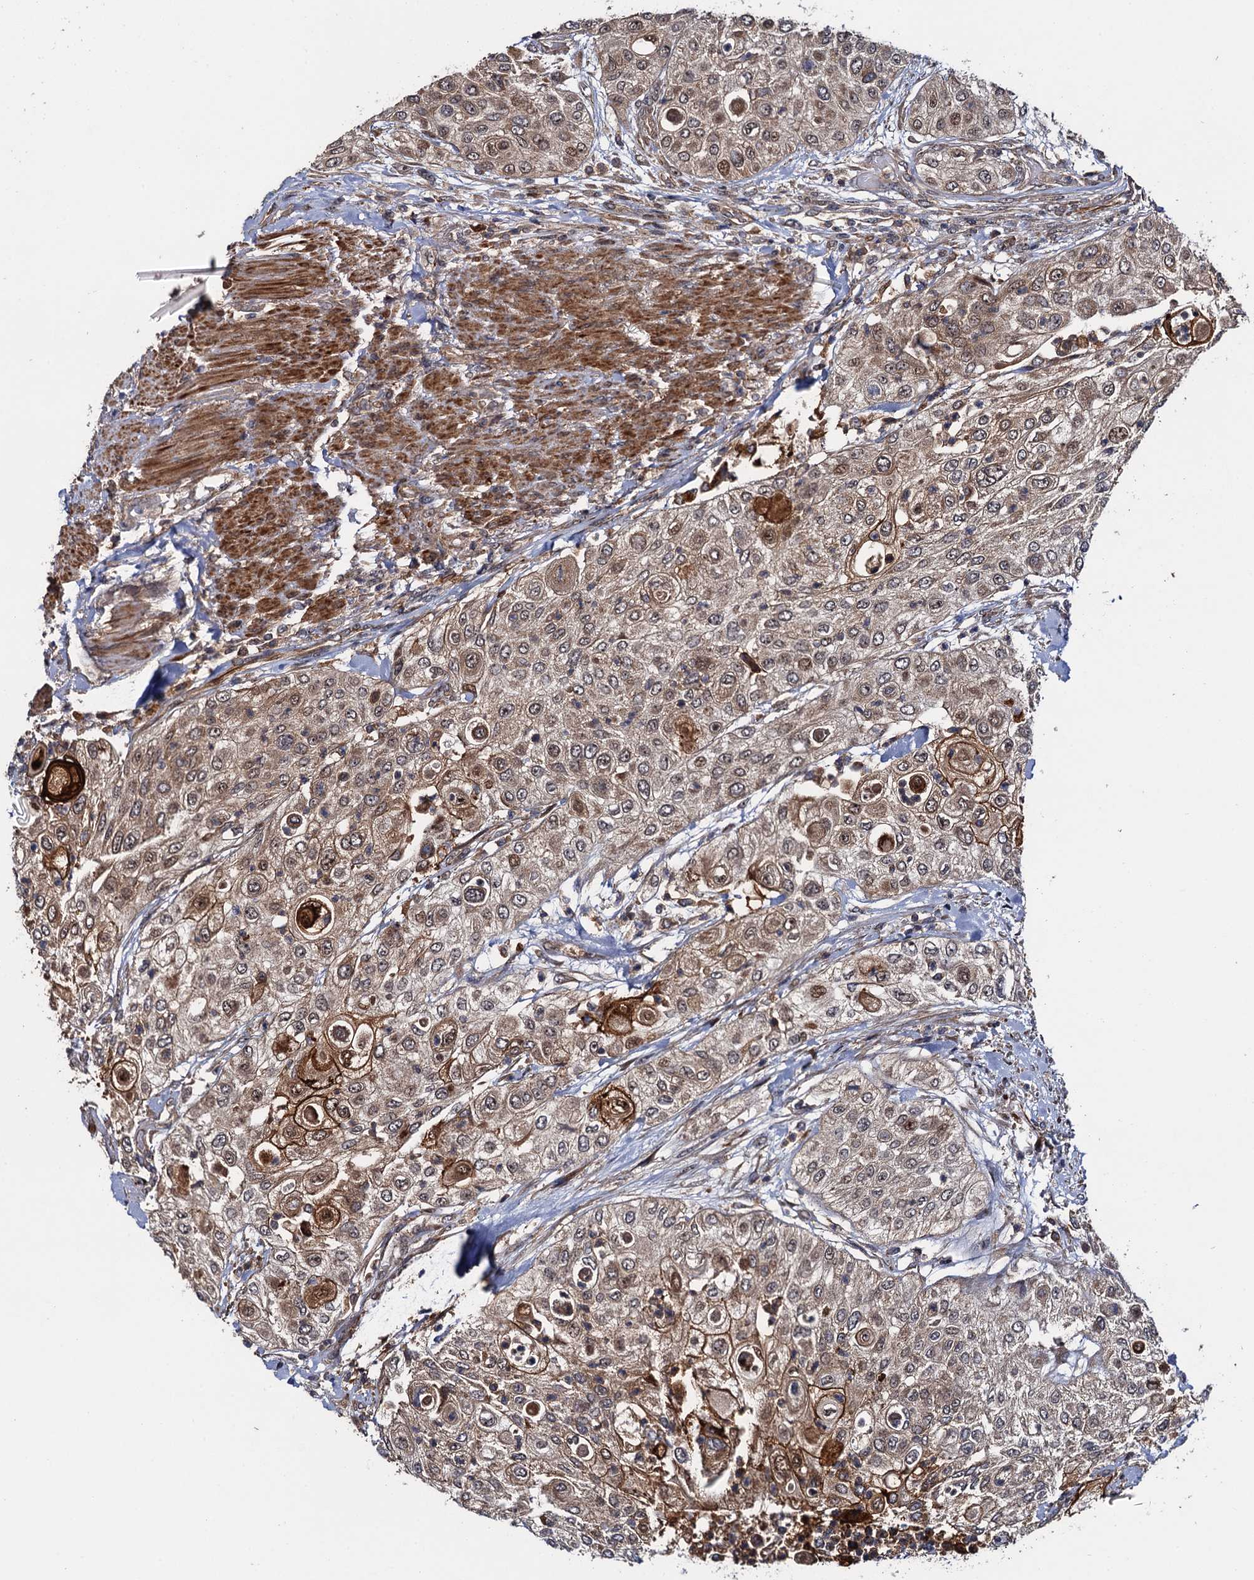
{"staining": {"intensity": "moderate", "quantity": "25%-75%", "location": "cytoplasmic/membranous"}, "tissue": "urothelial cancer", "cell_type": "Tumor cells", "image_type": "cancer", "snomed": [{"axis": "morphology", "description": "Urothelial carcinoma, High grade"}, {"axis": "topography", "description": "Urinary bladder"}], "caption": "DAB immunohistochemical staining of human urothelial carcinoma (high-grade) exhibits moderate cytoplasmic/membranous protein staining in about 25%-75% of tumor cells.", "gene": "FSIP1", "patient": {"sex": "female", "age": 79}}